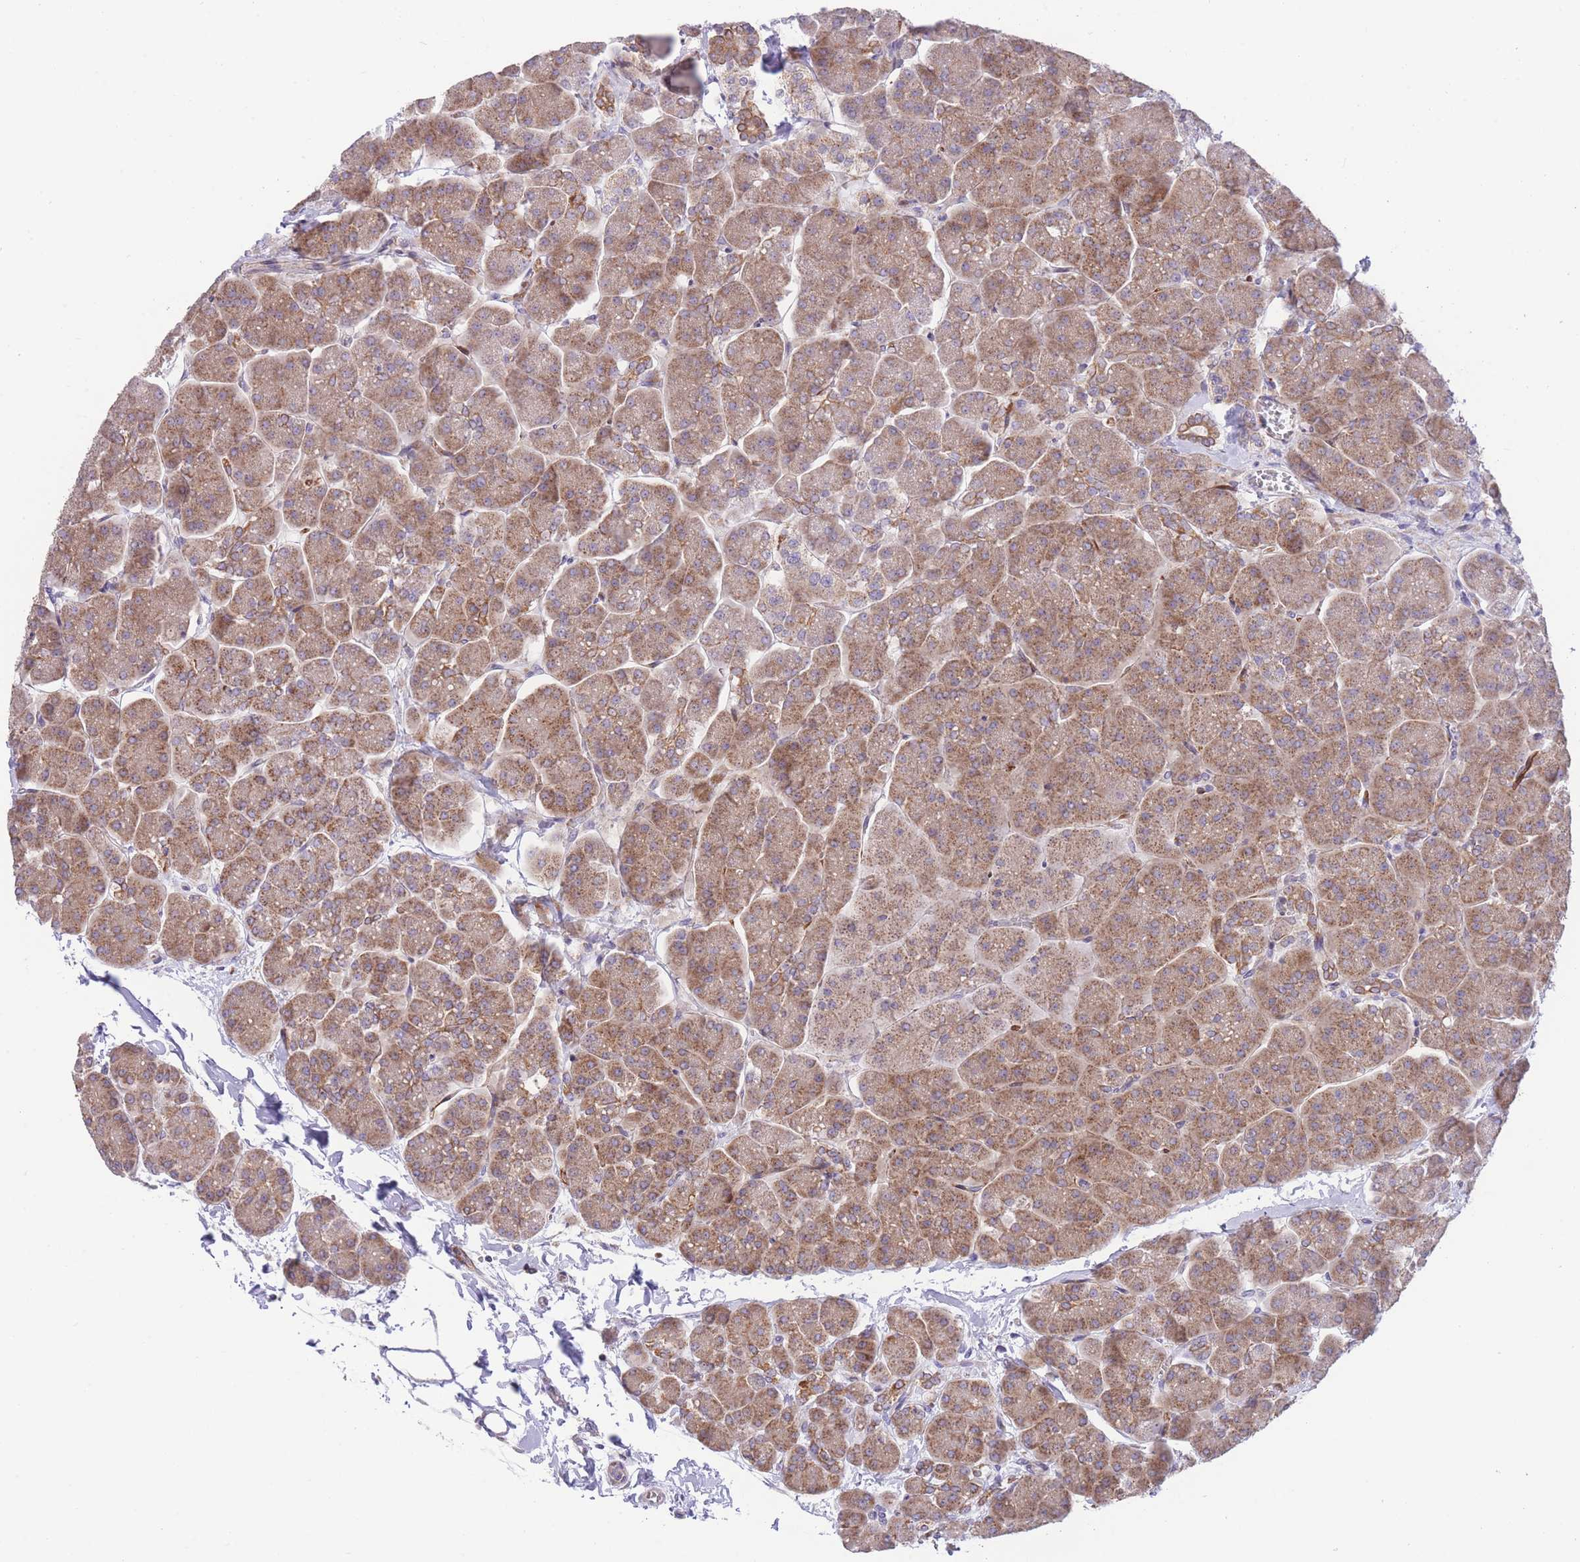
{"staining": {"intensity": "moderate", "quantity": ">75%", "location": "cytoplasmic/membranous"}, "tissue": "pancreas", "cell_type": "Exocrine glandular cells", "image_type": "normal", "snomed": [{"axis": "morphology", "description": "Normal tissue, NOS"}, {"axis": "topography", "description": "Pancreas"}, {"axis": "topography", "description": "Peripheral nerve tissue"}], "caption": "DAB immunohistochemical staining of benign pancreas shows moderate cytoplasmic/membranous protein expression in about >75% of exocrine glandular cells.", "gene": "BOLA2B", "patient": {"sex": "male", "age": 54}}